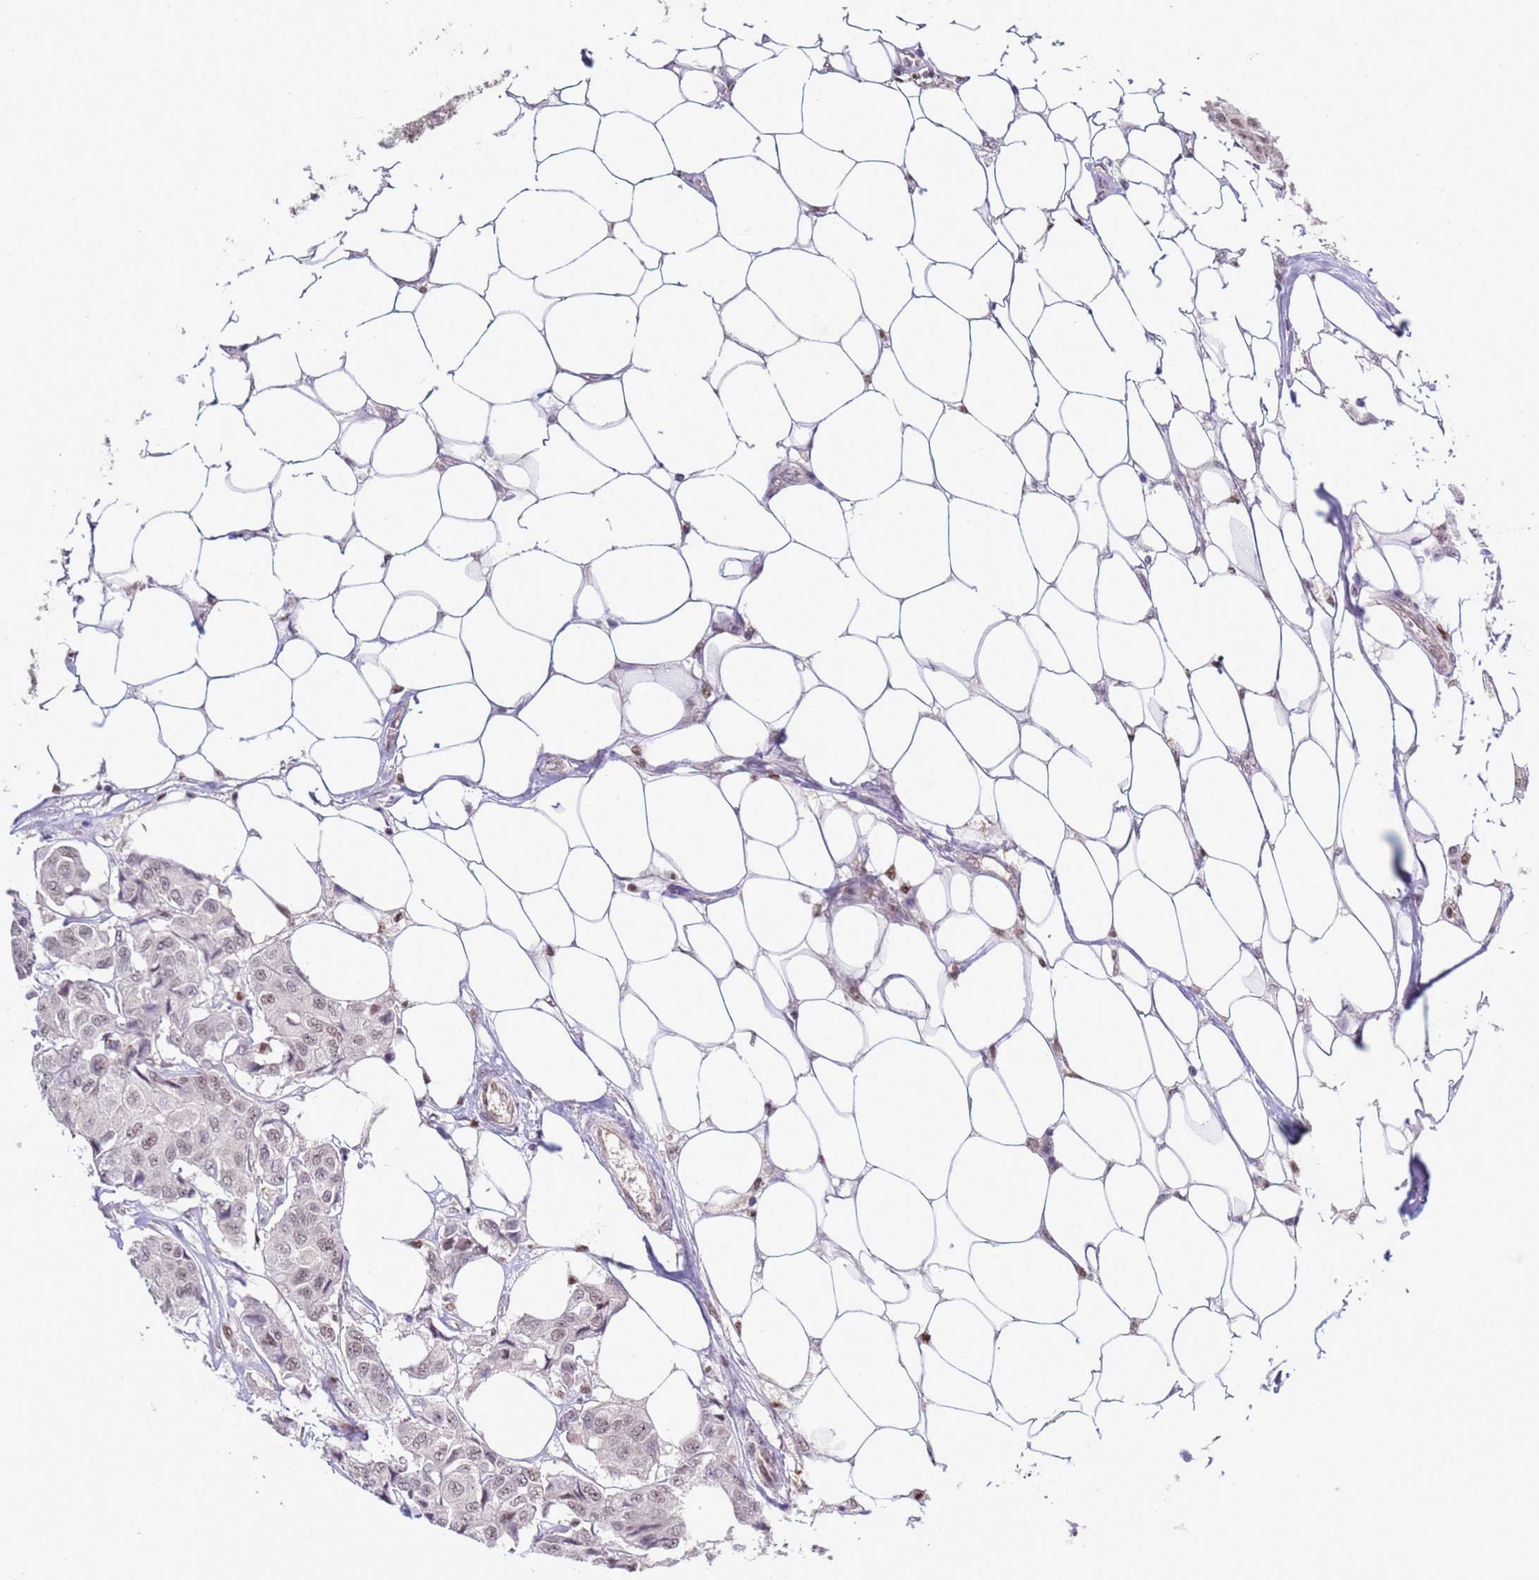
{"staining": {"intensity": "moderate", "quantity": "25%-75%", "location": "nuclear"}, "tissue": "breast cancer", "cell_type": "Tumor cells", "image_type": "cancer", "snomed": [{"axis": "morphology", "description": "Duct carcinoma"}, {"axis": "topography", "description": "Breast"}, {"axis": "topography", "description": "Lymph node"}], "caption": "Immunohistochemical staining of breast cancer reveals medium levels of moderate nuclear positivity in about 25%-75% of tumor cells. Ihc stains the protein in brown and the nuclei are stained blue.", "gene": "PRPF6", "patient": {"sex": "female", "age": 80}}